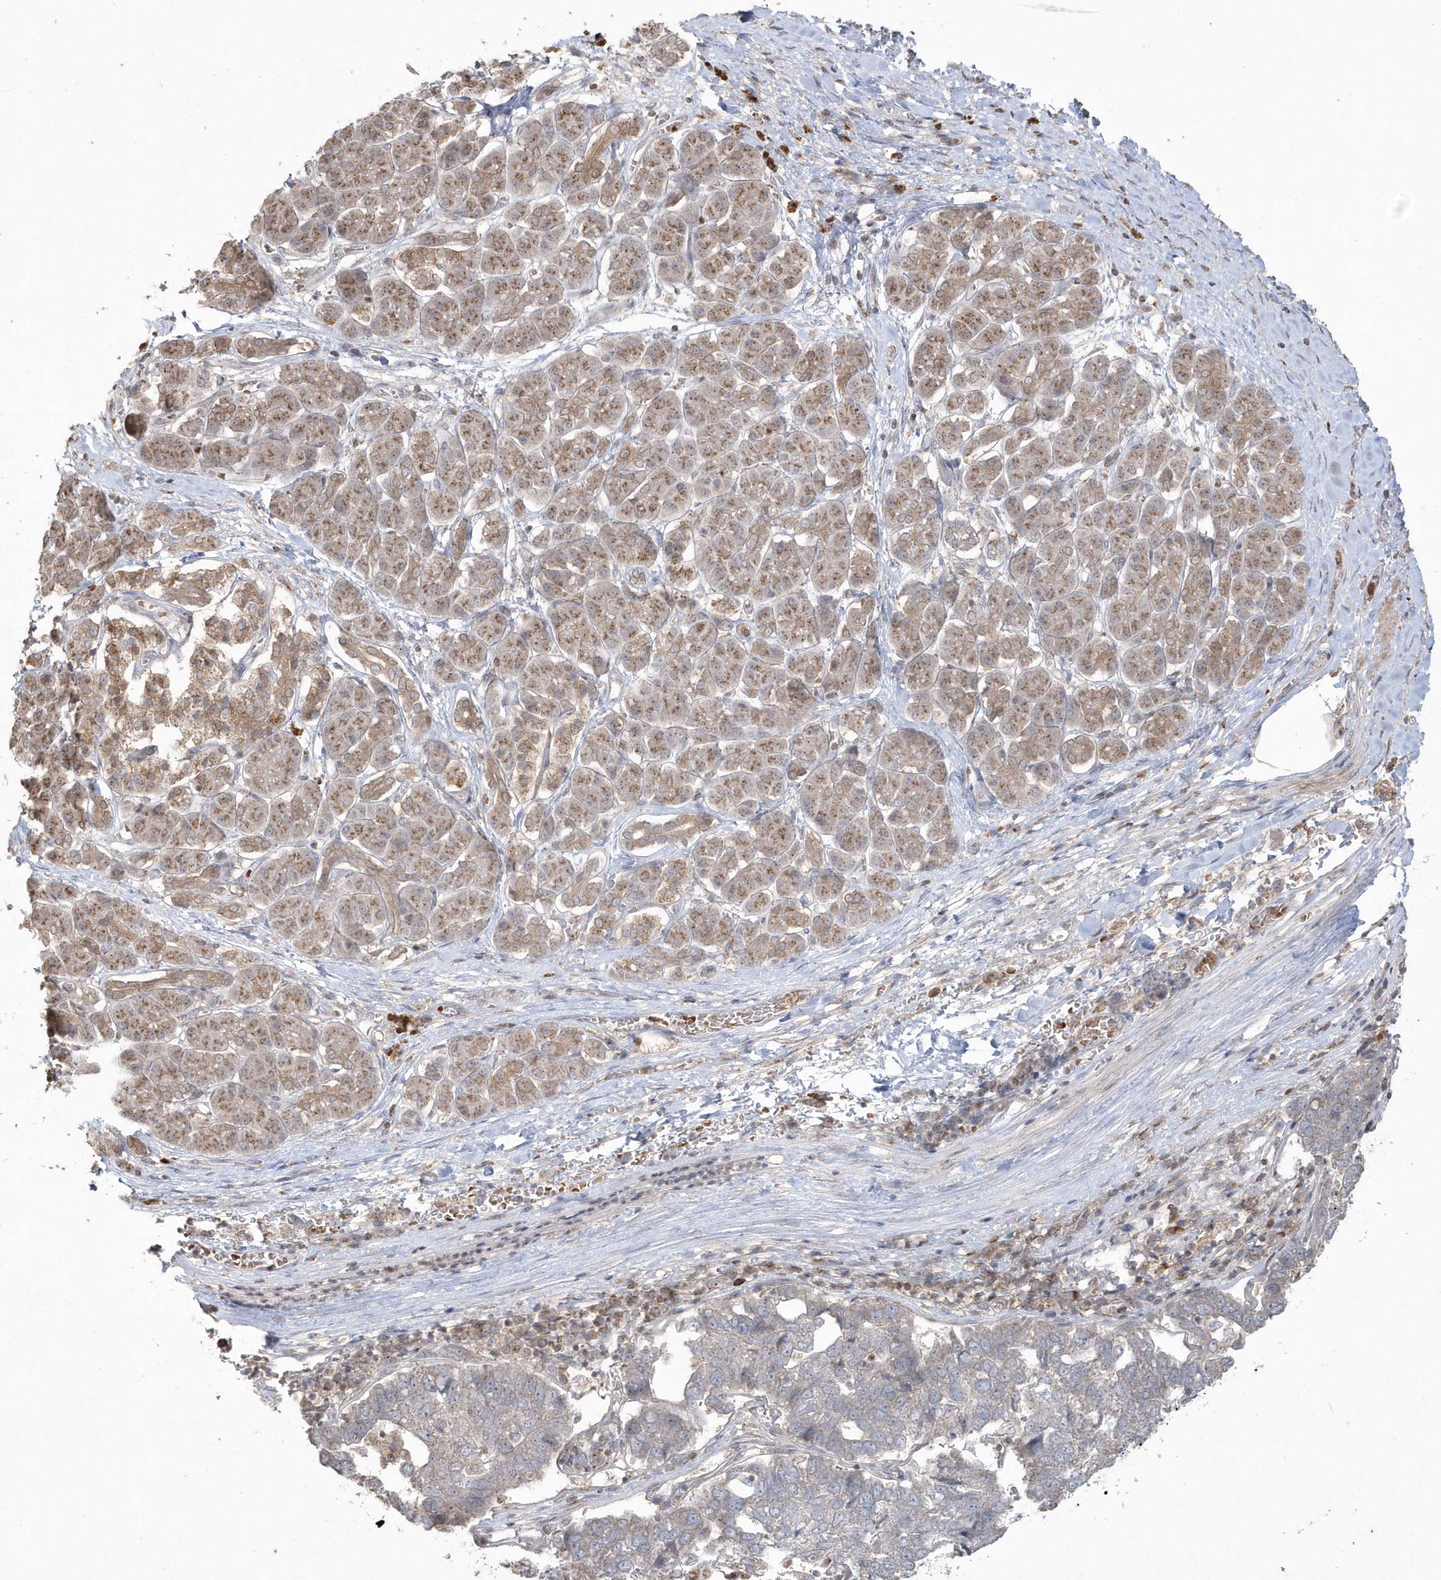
{"staining": {"intensity": "negative", "quantity": "none", "location": "none"}, "tissue": "pancreatic cancer", "cell_type": "Tumor cells", "image_type": "cancer", "snomed": [{"axis": "morphology", "description": "Adenocarcinoma, NOS"}, {"axis": "topography", "description": "Pancreas"}], "caption": "IHC image of neoplastic tissue: adenocarcinoma (pancreatic) stained with DAB reveals no significant protein positivity in tumor cells.", "gene": "GEMIN6", "patient": {"sex": "female", "age": 61}}